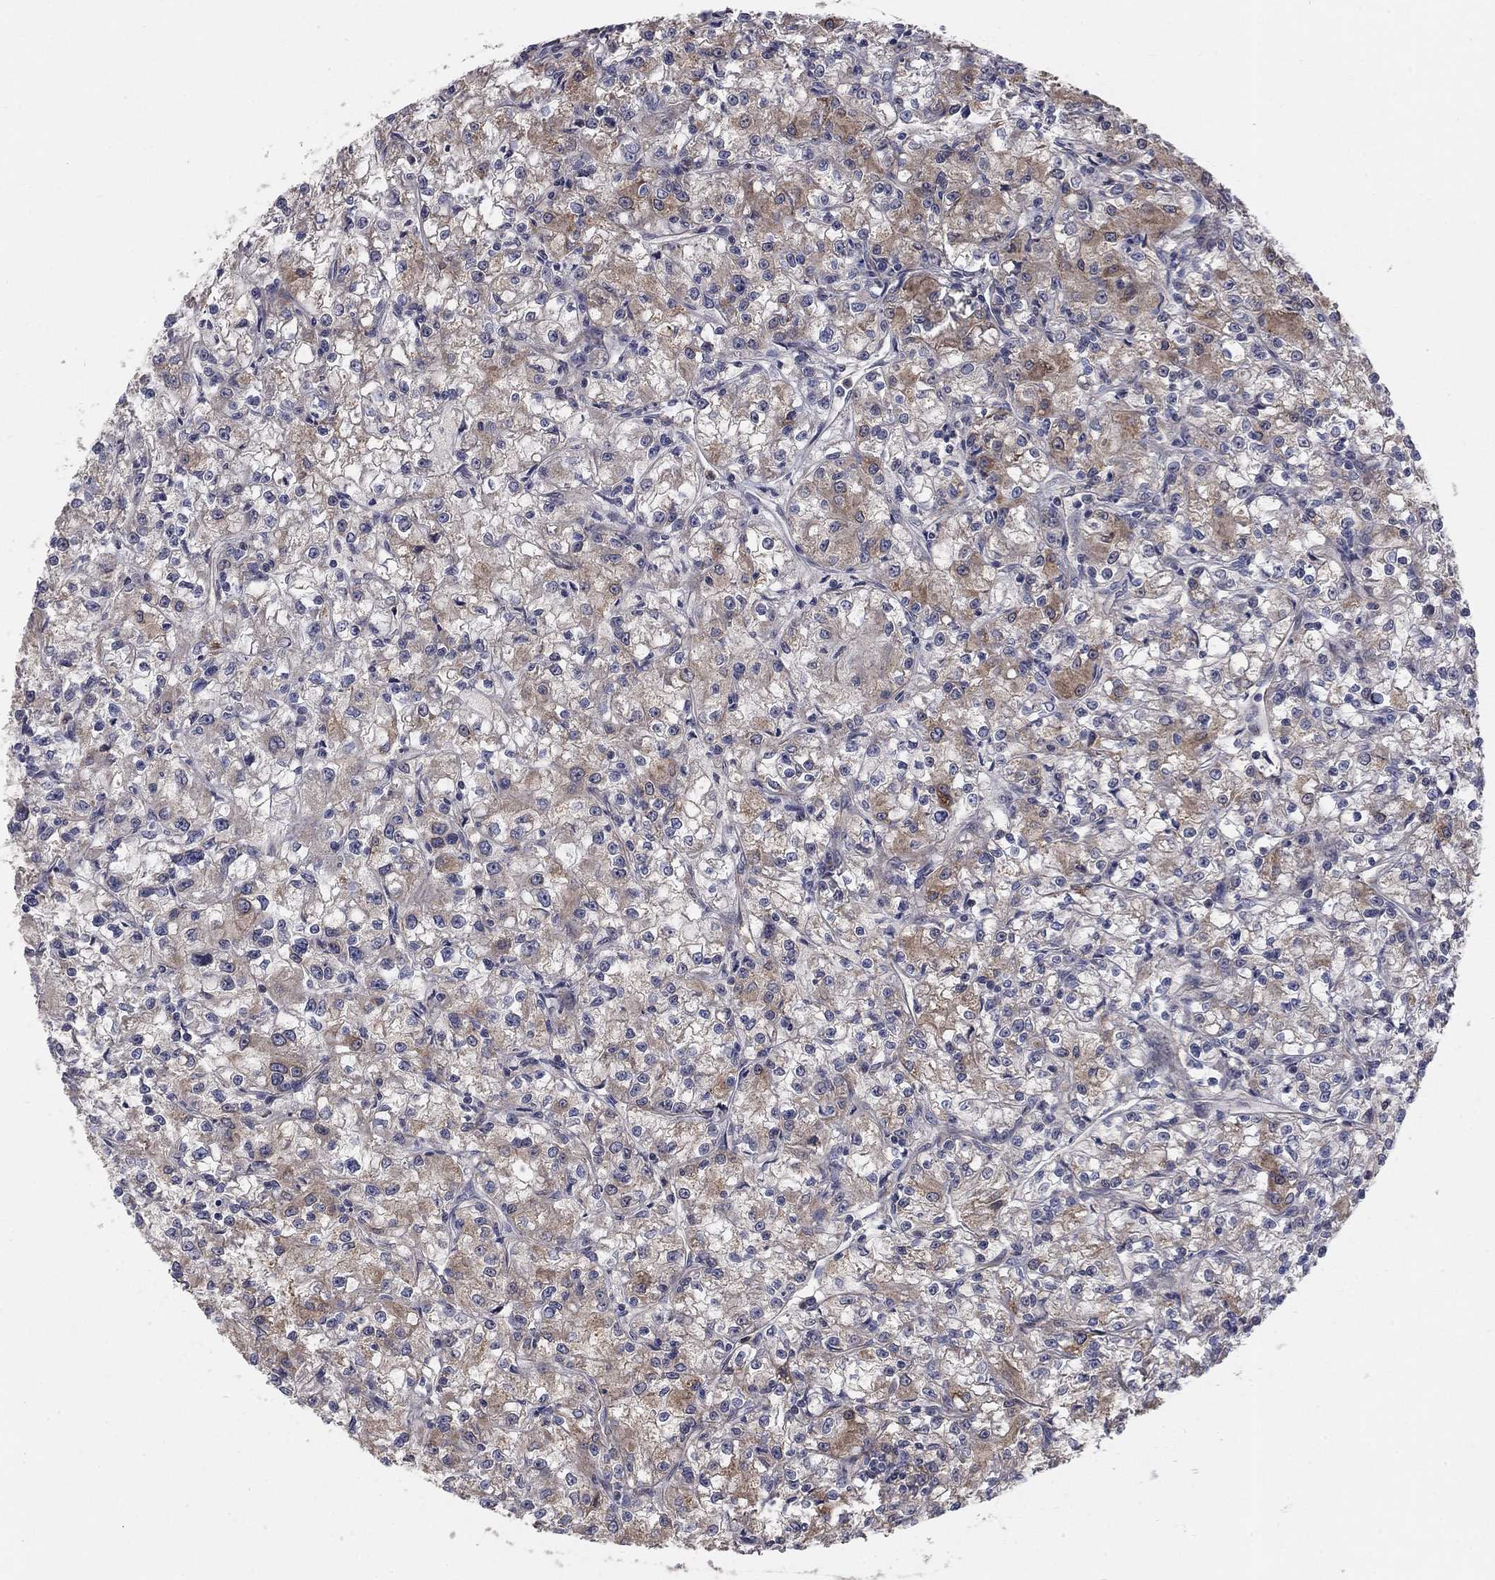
{"staining": {"intensity": "moderate", "quantity": "<25%", "location": "cytoplasmic/membranous"}, "tissue": "renal cancer", "cell_type": "Tumor cells", "image_type": "cancer", "snomed": [{"axis": "morphology", "description": "Adenocarcinoma, NOS"}, {"axis": "topography", "description": "Kidney"}], "caption": "An immunohistochemistry (IHC) image of tumor tissue is shown. Protein staining in brown labels moderate cytoplasmic/membranous positivity in renal adenocarcinoma within tumor cells.", "gene": "MSRA", "patient": {"sex": "female", "age": 59}}